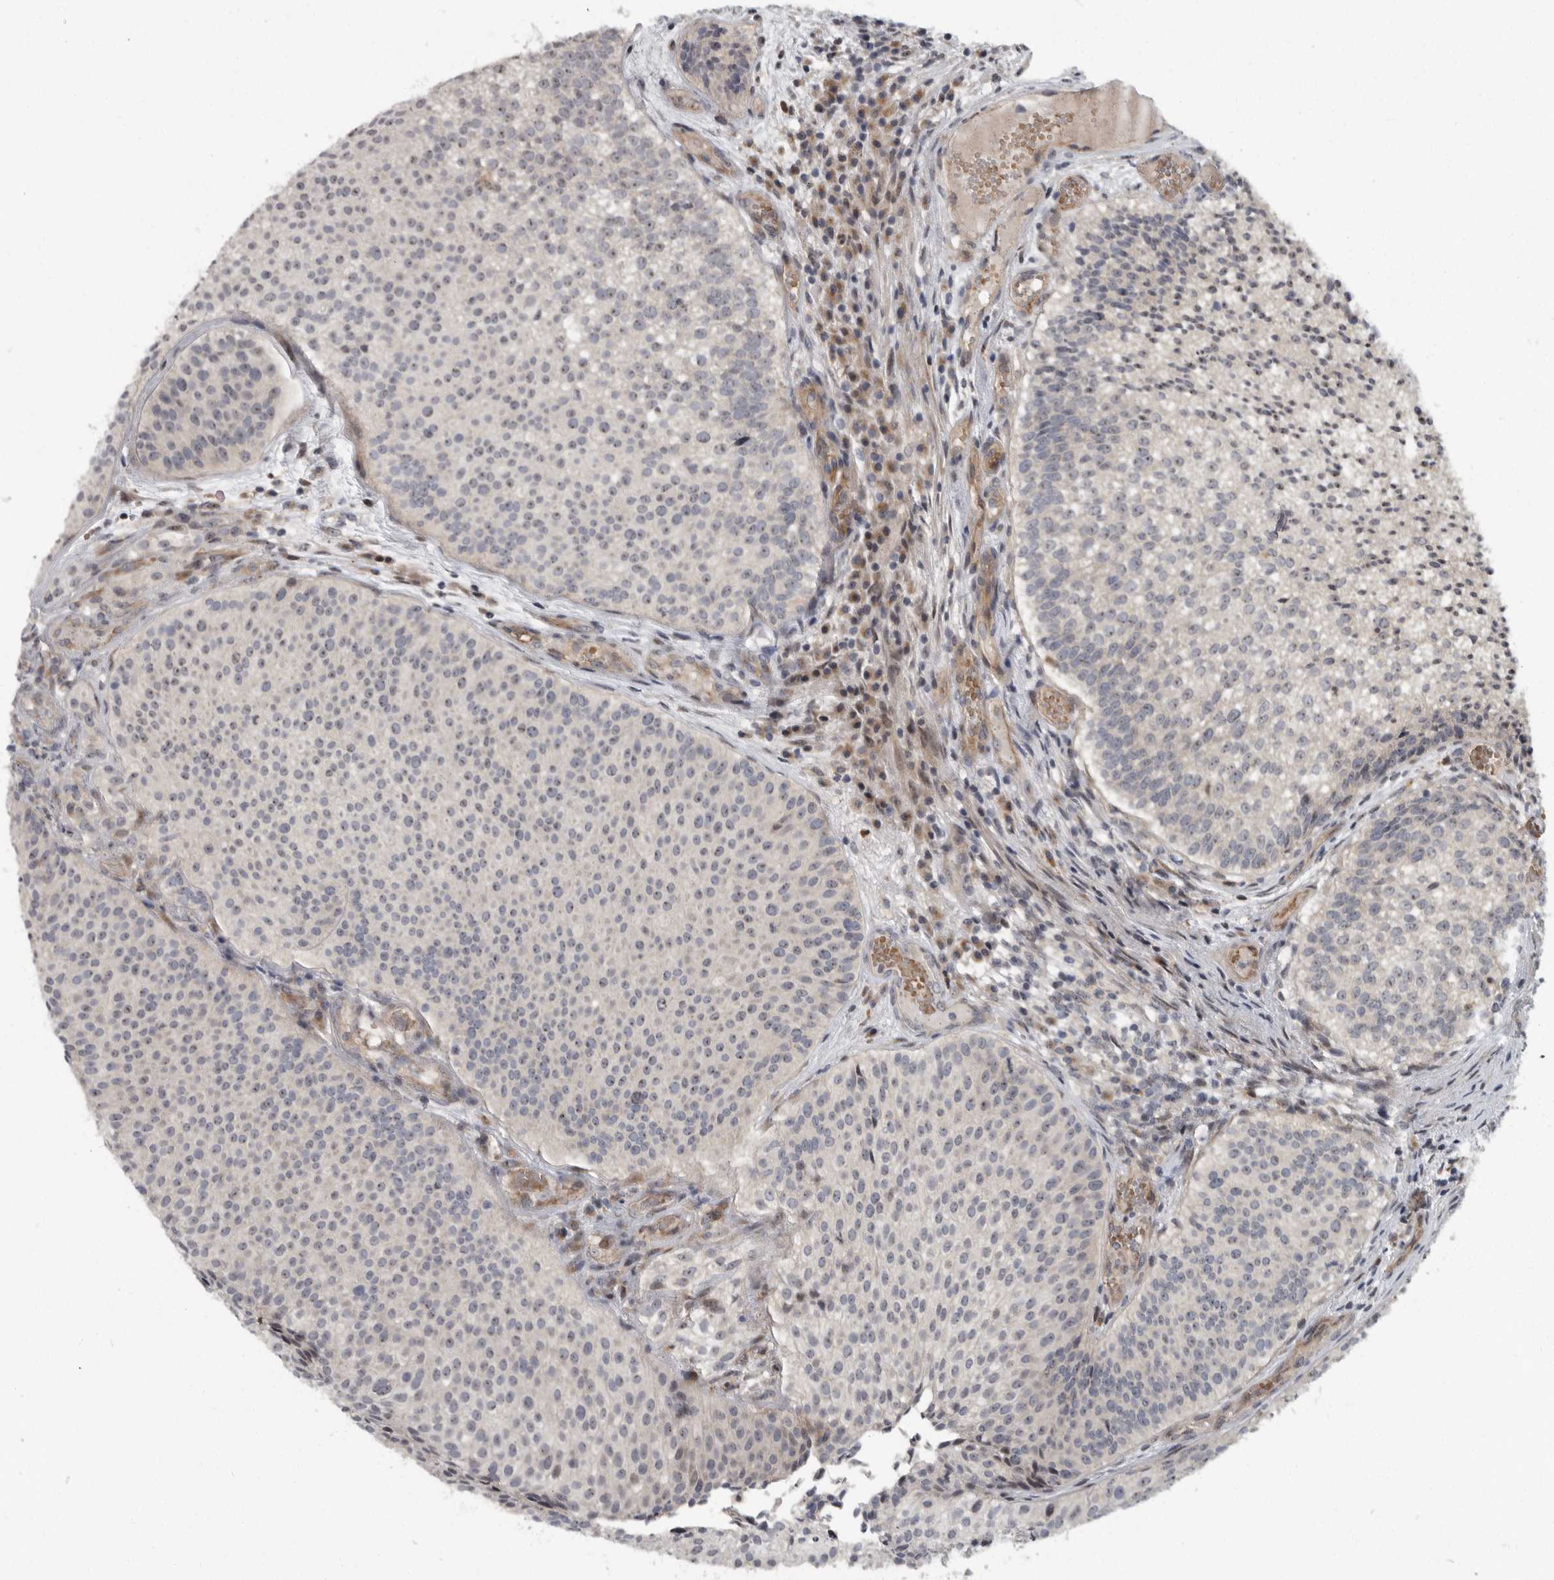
{"staining": {"intensity": "negative", "quantity": "none", "location": "none"}, "tissue": "urothelial cancer", "cell_type": "Tumor cells", "image_type": "cancer", "snomed": [{"axis": "morphology", "description": "Urothelial carcinoma, Low grade"}, {"axis": "topography", "description": "Urinary bladder"}], "caption": "High power microscopy micrograph of an immunohistochemistry (IHC) histopathology image of urothelial cancer, revealing no significant staining in tumor cells.", "gene": "PDCD11", "patient": {"sex": "male", "age": 86}}